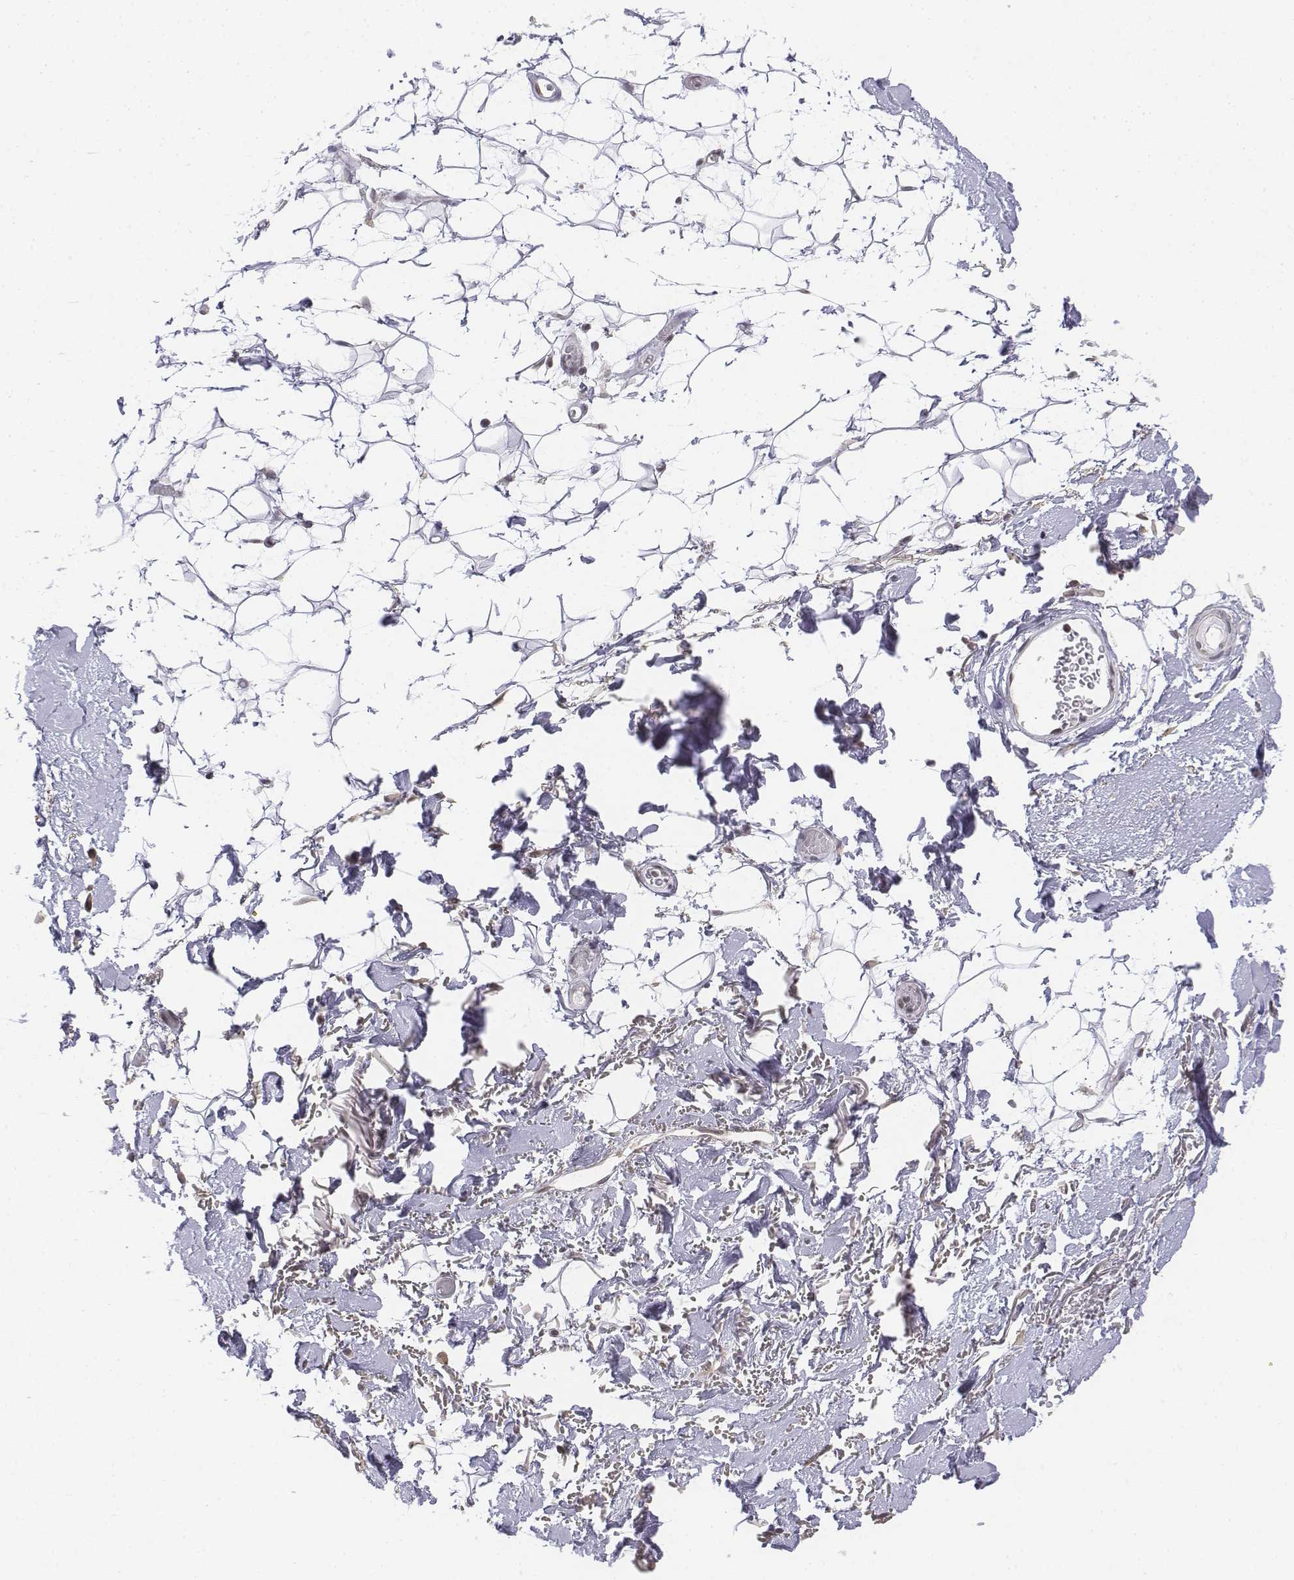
{"staining": {"intensity": "moderate", "quantity": ">75%", "location": "nuclear"}, "tissue": "adipose tissue", "cell_type": "Adipocytes", "image_type": "normal", "snomed": [{"axis": "morphology", "description": "Normal tissue, NOS"}, {"axis": "topography", "description": "Anal"}, {"axis": "topography", "description": "Peripheral nerve tissue"}], "caption": "Immunohistochemistry (IHC) image of normal adipose tissue stained for a protein (brown), which reveals medium levels of moderate nuclear staining in about >75% of adipocytes.", "gene": "SETD1A", "patient": {"sex": "male", "age": 78}}